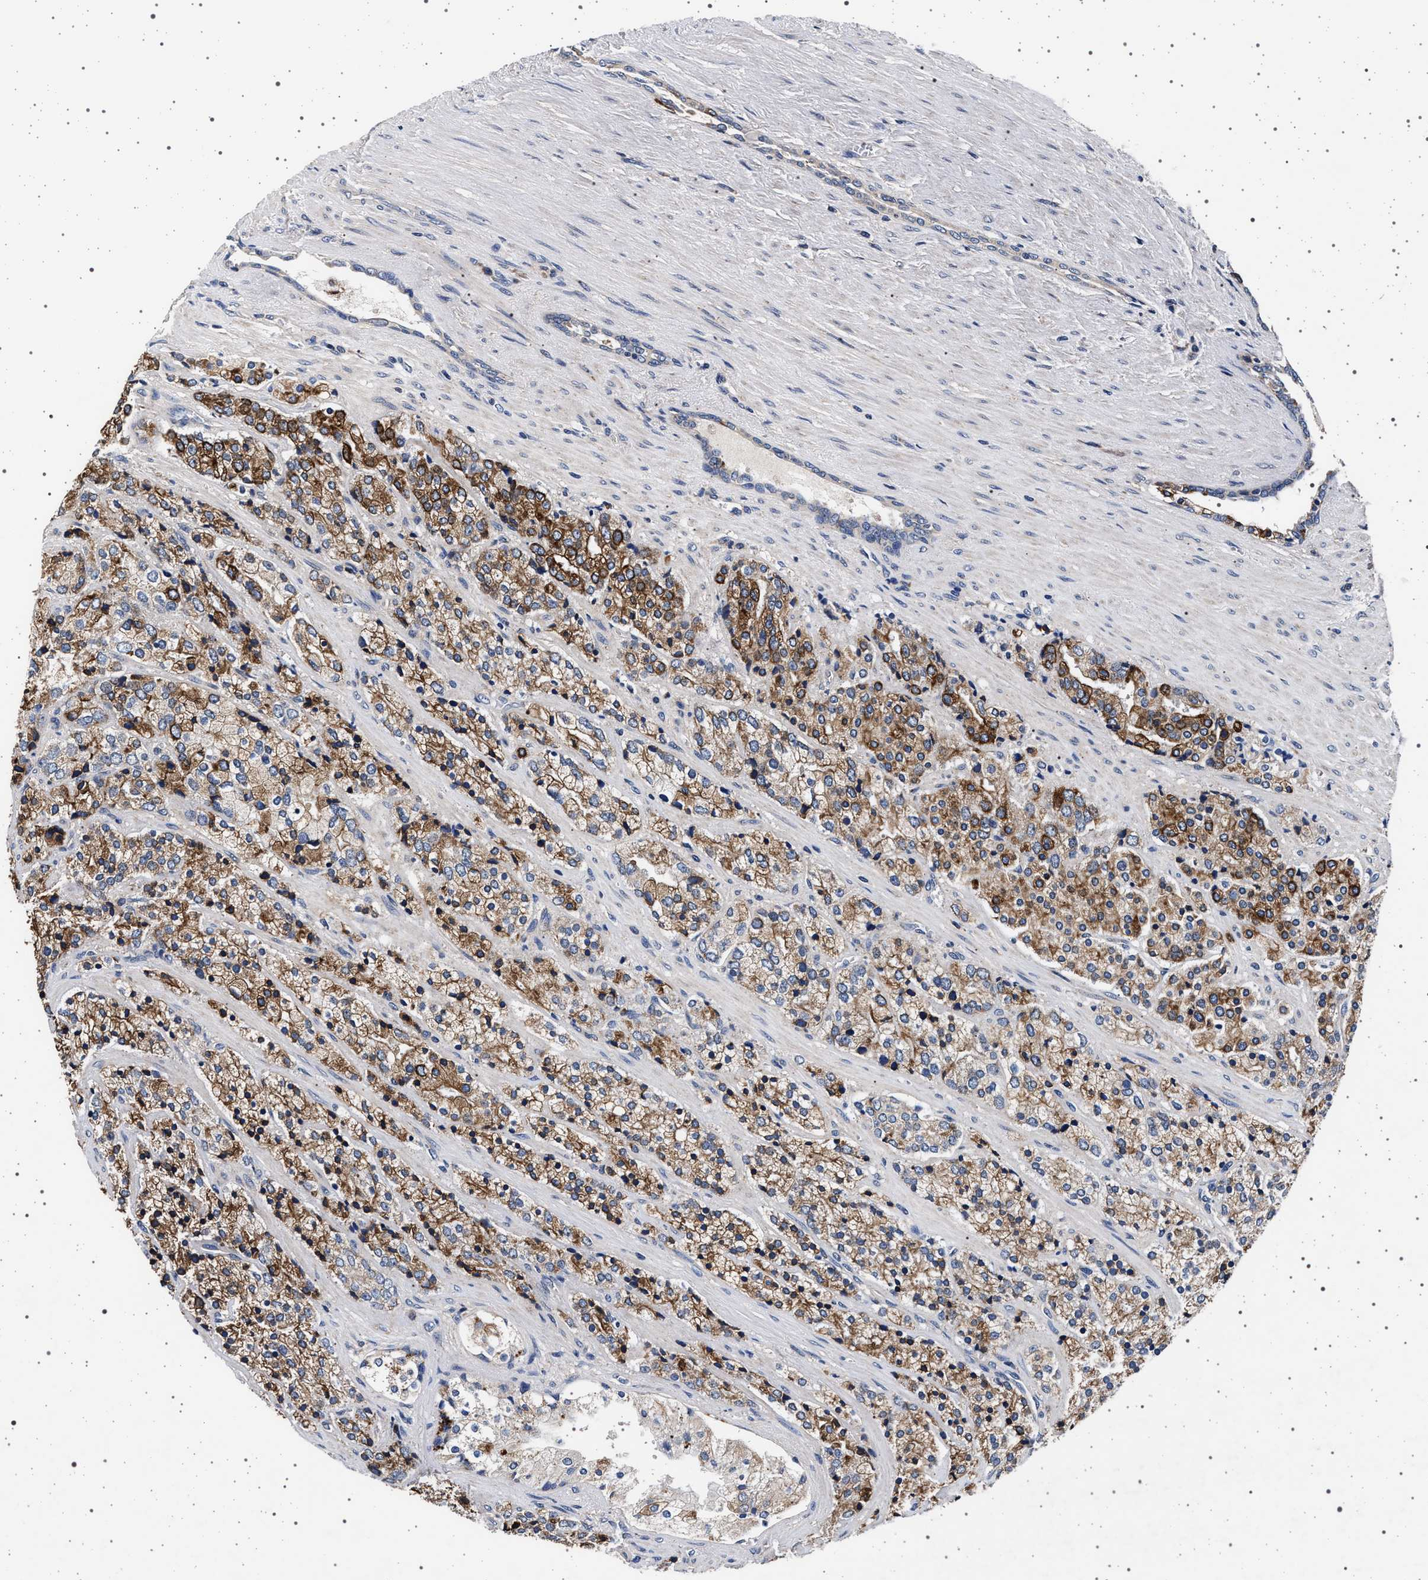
{"staining": {"intensity": "moderate", "quantity": ">75%", "location": "cytoplasmic/membranous"}, "tissue": "prostate cancer", "cell_type": "Tumor cells", "image_type": "cancer", "snomed": [{"axis": "morphology", "description": "Adenocarcinoma, High grade"}, {"axis": "topography", "description": "Prostate"}], "caption": "Moderate cytoplasmic/membranous protein staining is appreciated in about >75% of tumor cells in prostate cancer (adenocarcinoma (high-grade)).", "gene": "MAP3K2", "patient": {"sex": "male", "age": 71}}